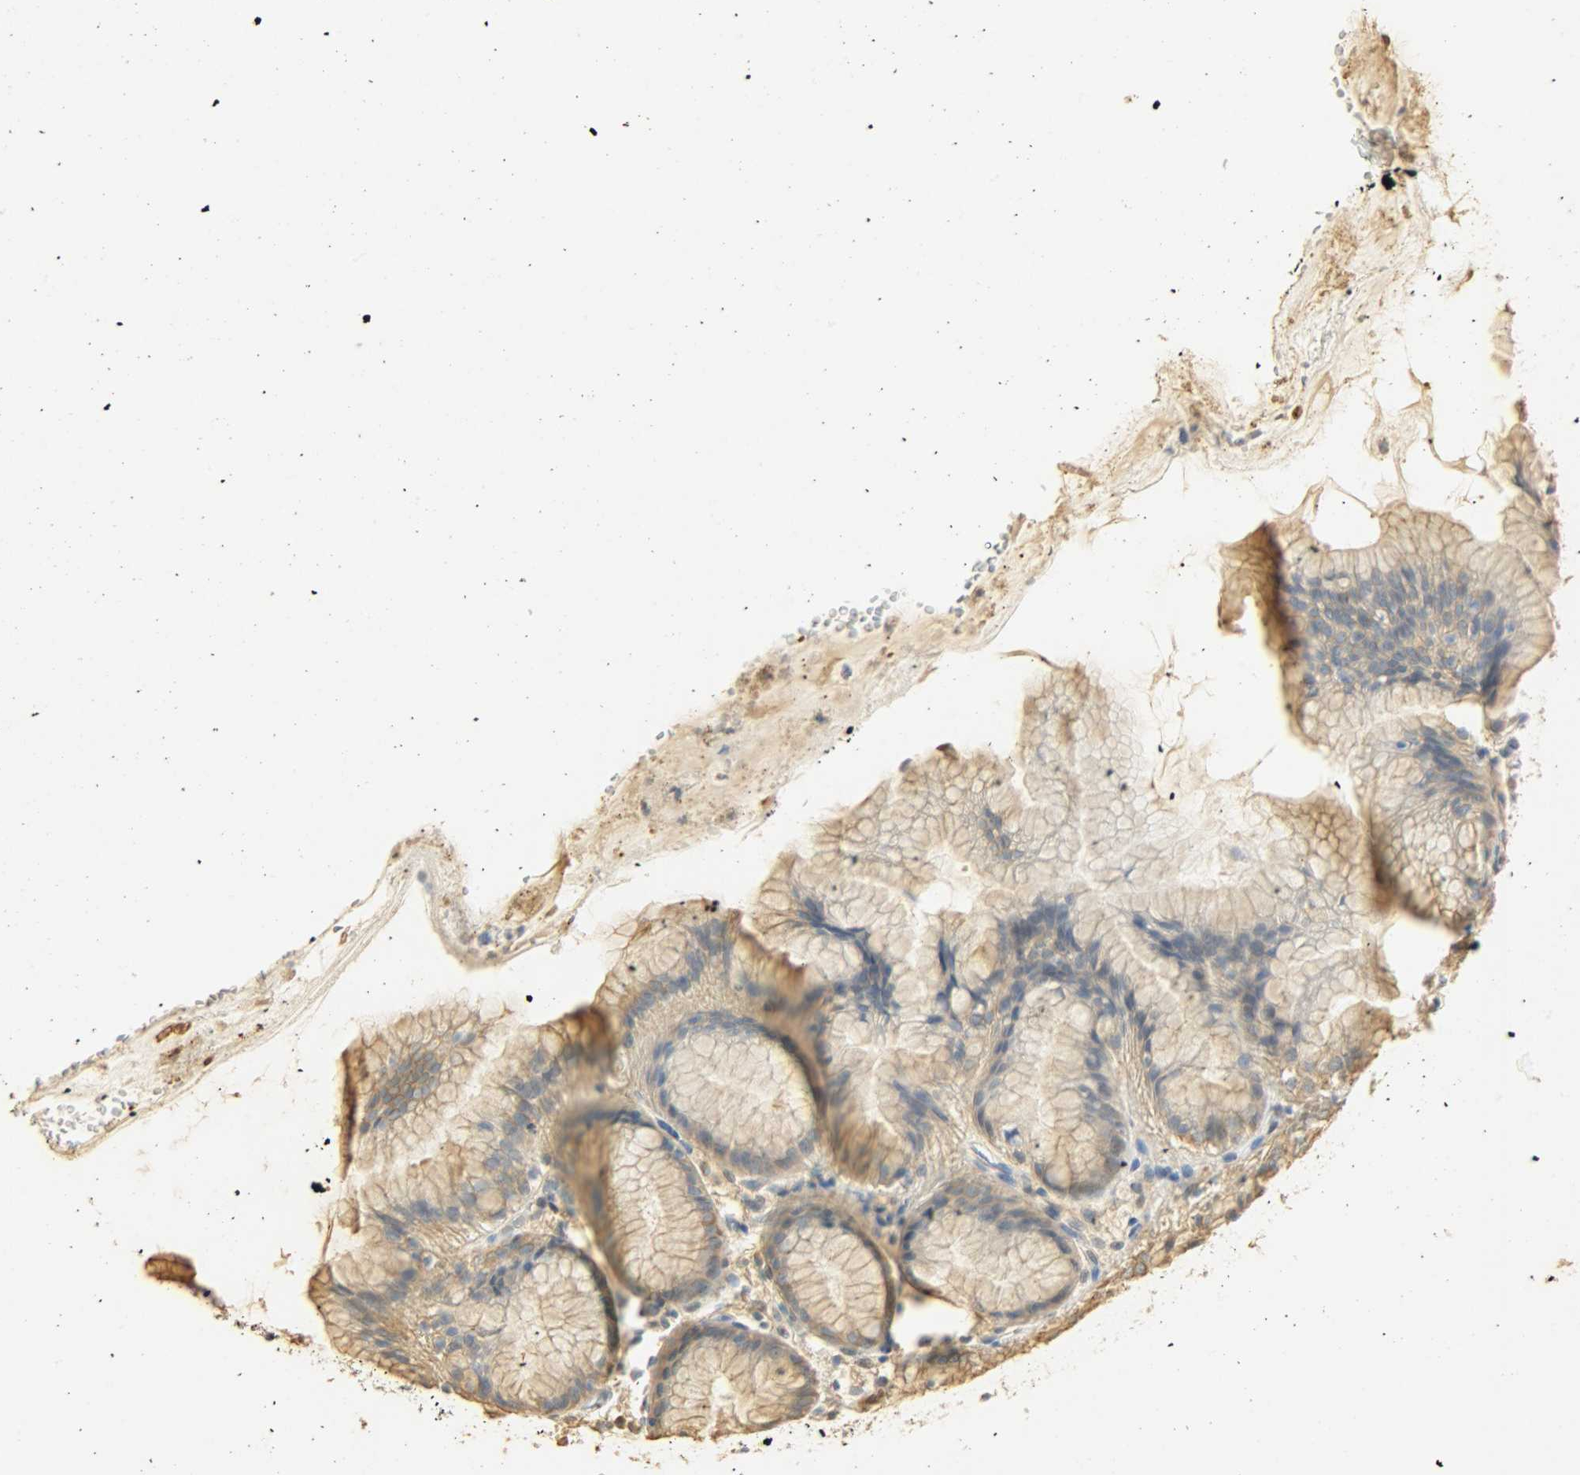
{"staining": {"intensity": "moderate", "quantity": ">75%", "location": "cytoplasmic/membranous"}, "tissue": "stomach", "cell_type": "Glandular cells", "image_type": "normal", "snomed": [{"axis": "morphology", "description": "Normal tissue, NOS"}, {"axis": "topography", "description": "Stomach"}, {"axis": "topography", "description": "Stomach, lower"}], "caption": "Protein staining reveals moderate cytoplasmic/membranous expression in about >75% of glandular cells in benign stomach.", "gene": "USP13", "patient": {"sex": "female", "age": 75}}